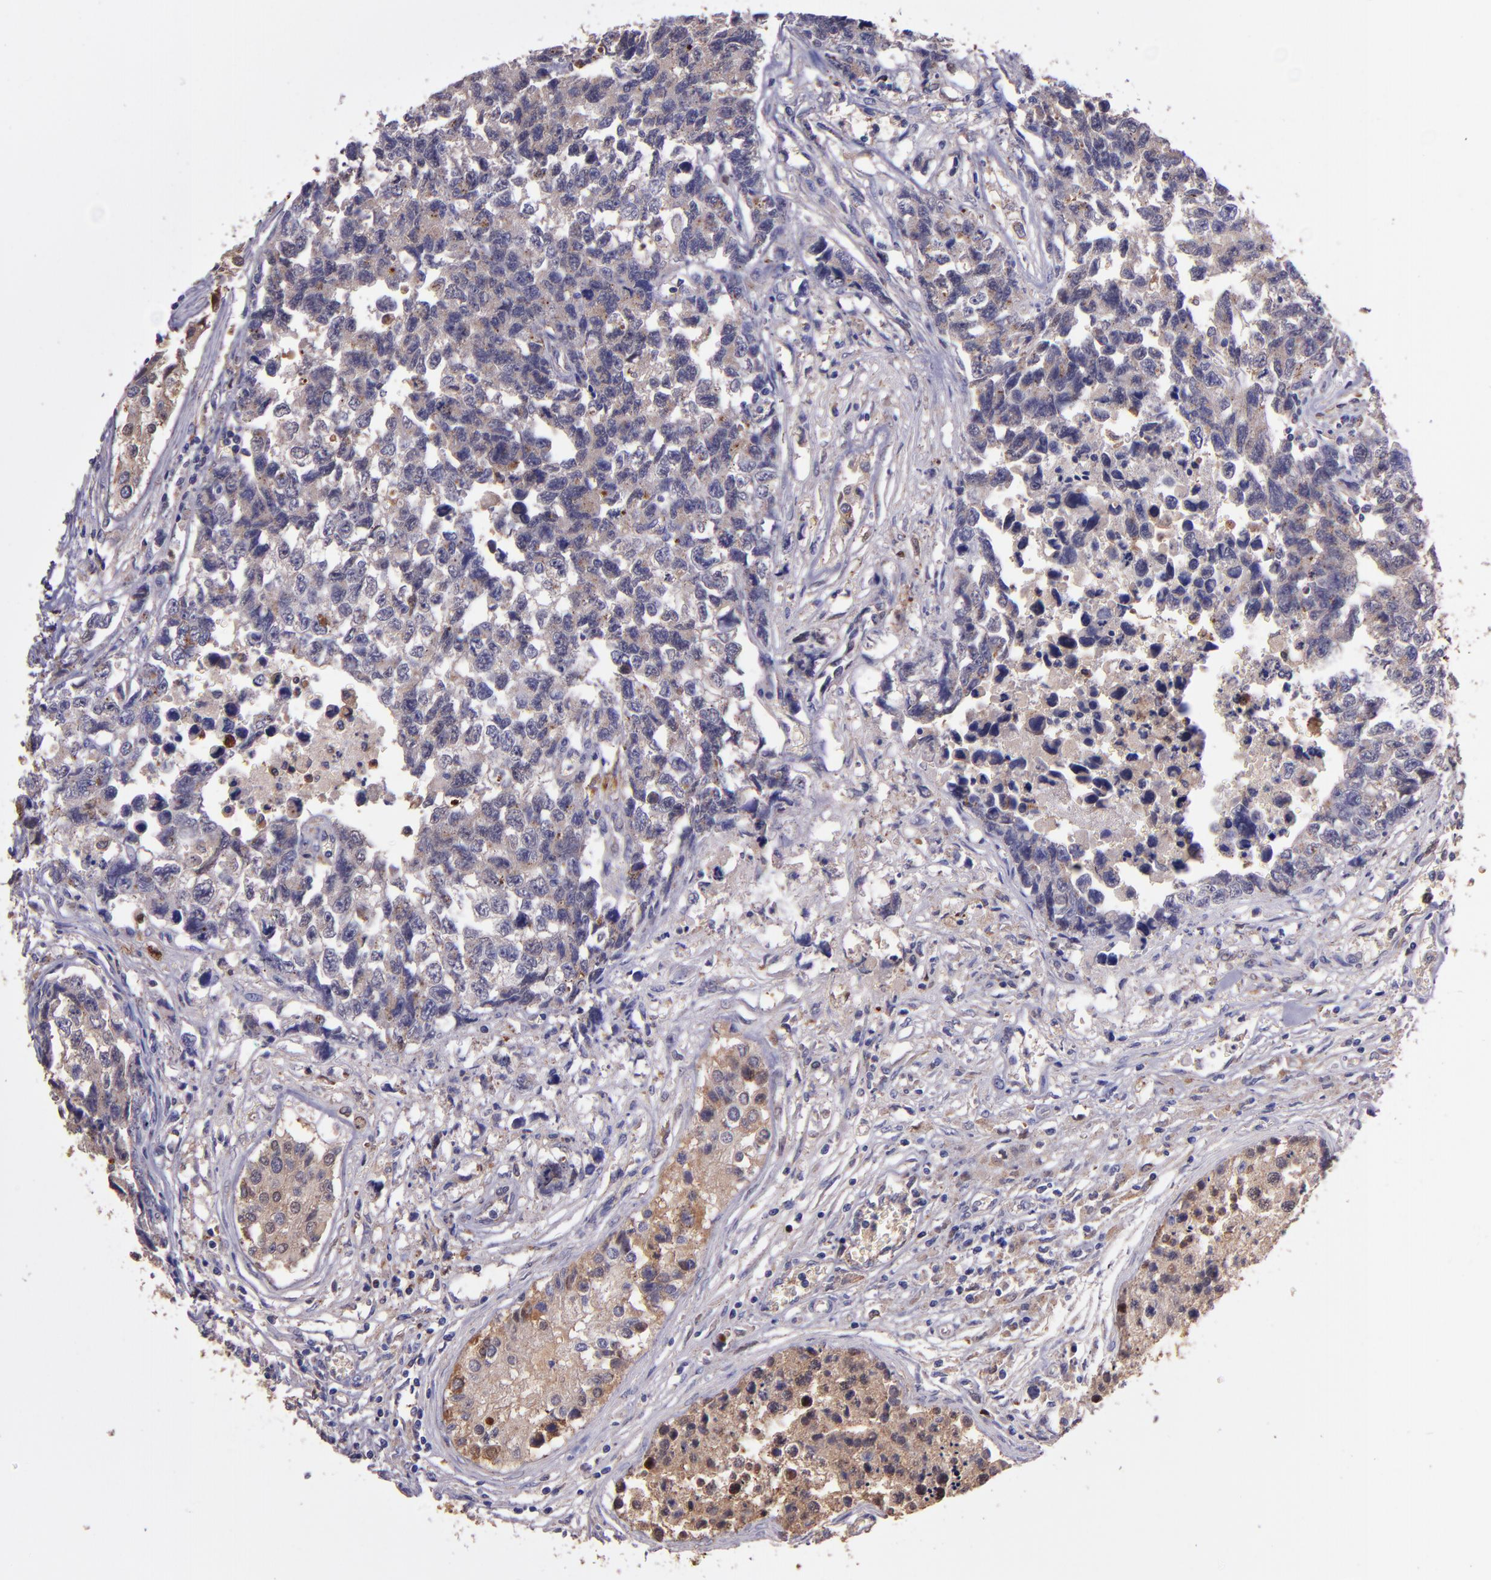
{"staining": {"intensity": "weak", "quantity": ">75%", "location": "cytoplasmic/membranous"}, "tissue": "testis cancer", "cell_type": "Tumor cells", "image_type": "cancer", "snomed": [{"axis": "morphology", "description": "Carcinoma, Embryonal, NOS"}, {"axis": "topography", "description": "Testis"}], "caption": "IHC (DAB (3,3'-diaminobenzidine)) staining of human embryonal carcinoma (testis) reveals weak cytoplasmic/membranous protein staining in about >75% of tumor cells.", "gene": "WASHC1", "patient": {"sex": "male", "age": 31}}